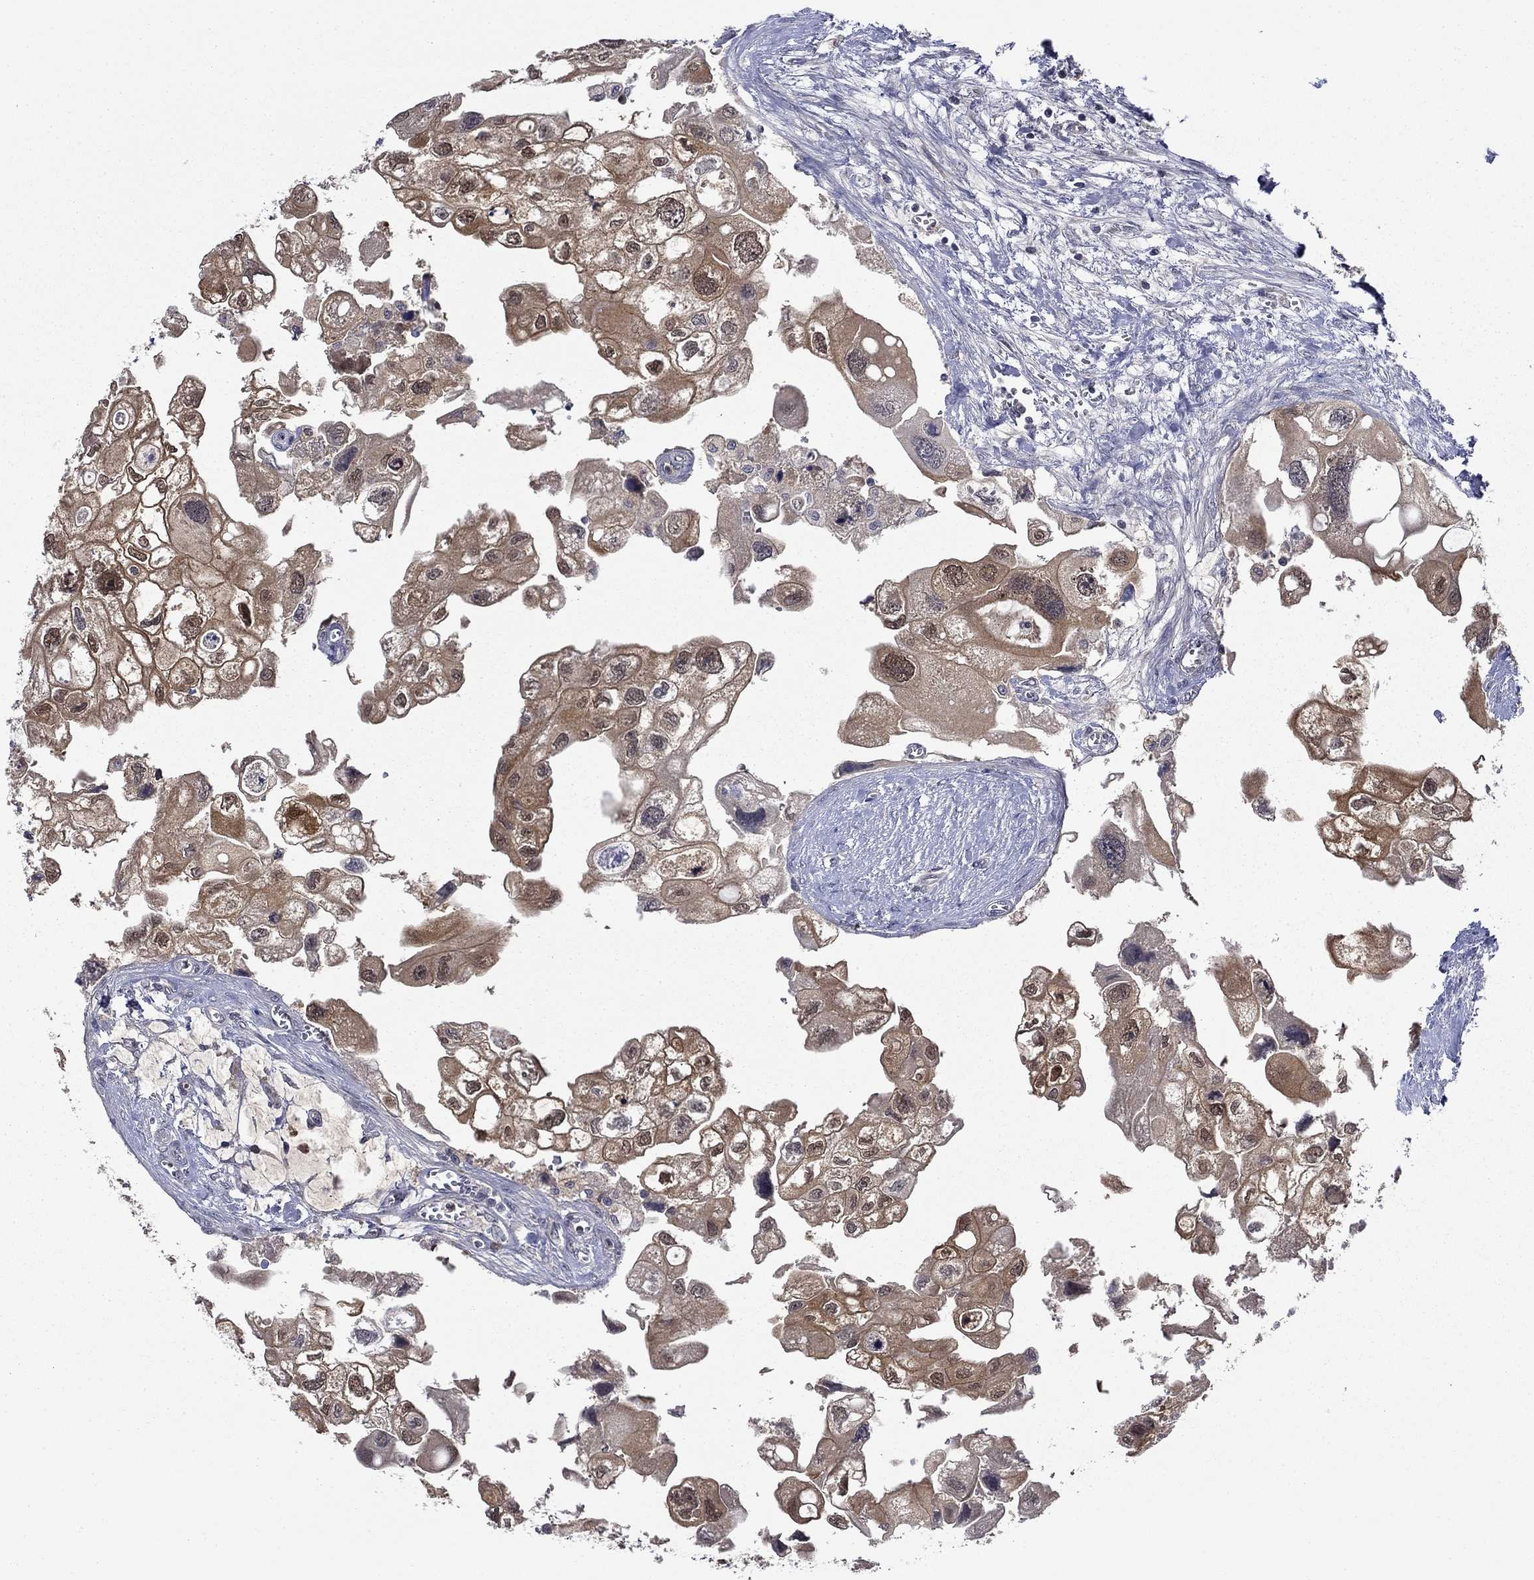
{"staining": {"intensity": "moderate", "quantity": "25%-75%", "location": "cytoplasmic/membranous"}, "tissue": "urothelial cancer", "cell_type": "Tumor cells", "image_type": "cancer", "snomed": [{"axis": "morphology", "description": "Urothelial carcinoma, High grade"}, {"axis": "topography", "description": "Urinary bladder"}], "caption": "Protein staining of high-grade urothelial carcinoma tissue reveals moderate cytoplasmic/membranous staining in approximately 25%-75% of tumor cells.", "gene": "DDTL", "patient": {"sex": "male", "age": 59}}